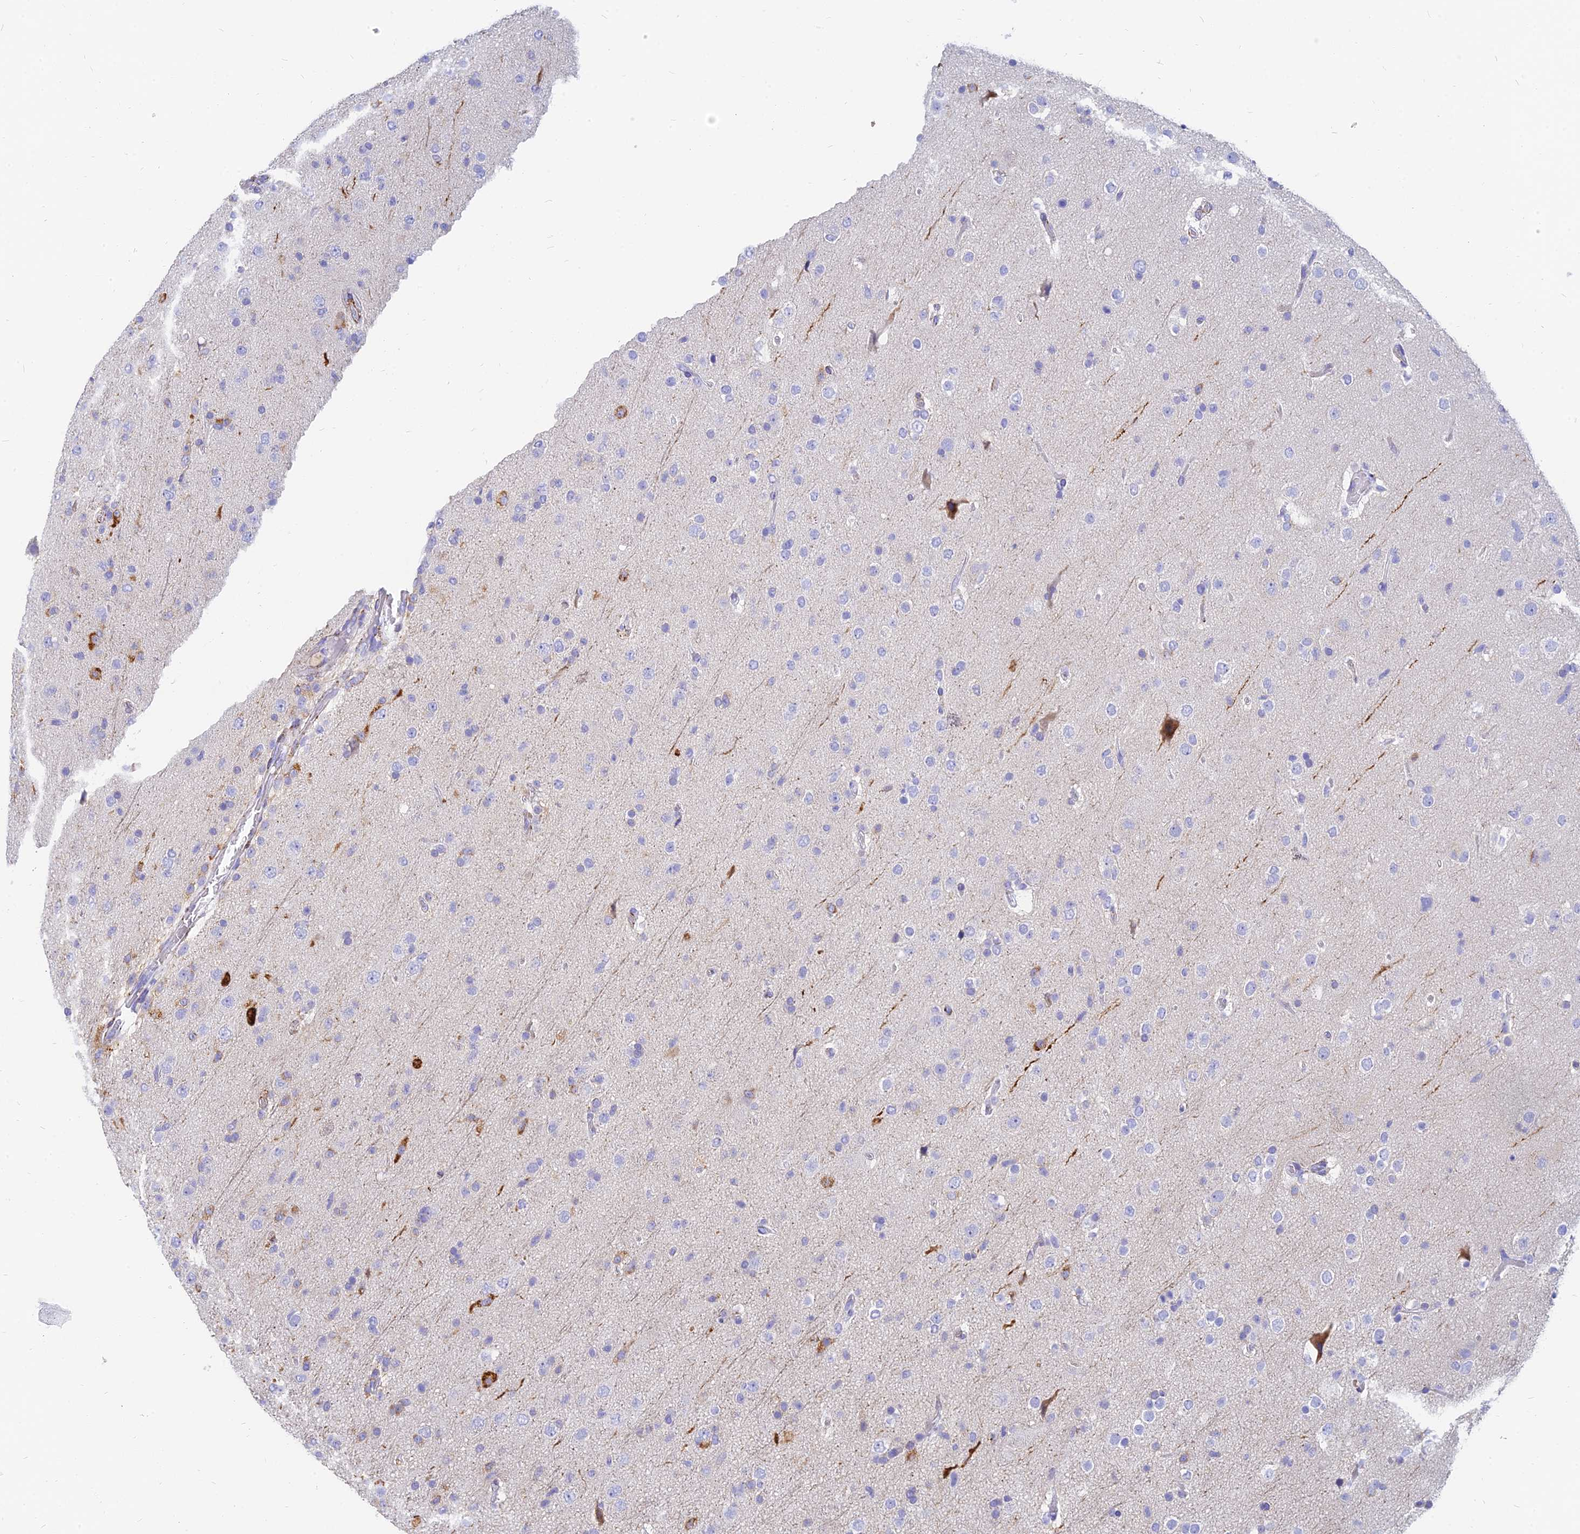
{"staining": {"intensity": "weak", "quantity": "<25%", "location": "cytoplasmic/membranous"}, "tissue": "glioma", "cell_type": "Tumor cells", "image_type": "cancer", "snomed": [{"axis": "morphology", "description": "Glioma, malignant, Low grade"}, {"axis": "topography", "description": "Brain"}], "caption": "Tumor cells show no significant positivity in glioma.", "gene": "SLC36A2", "patient": {"sex": "male", "age": 65}}